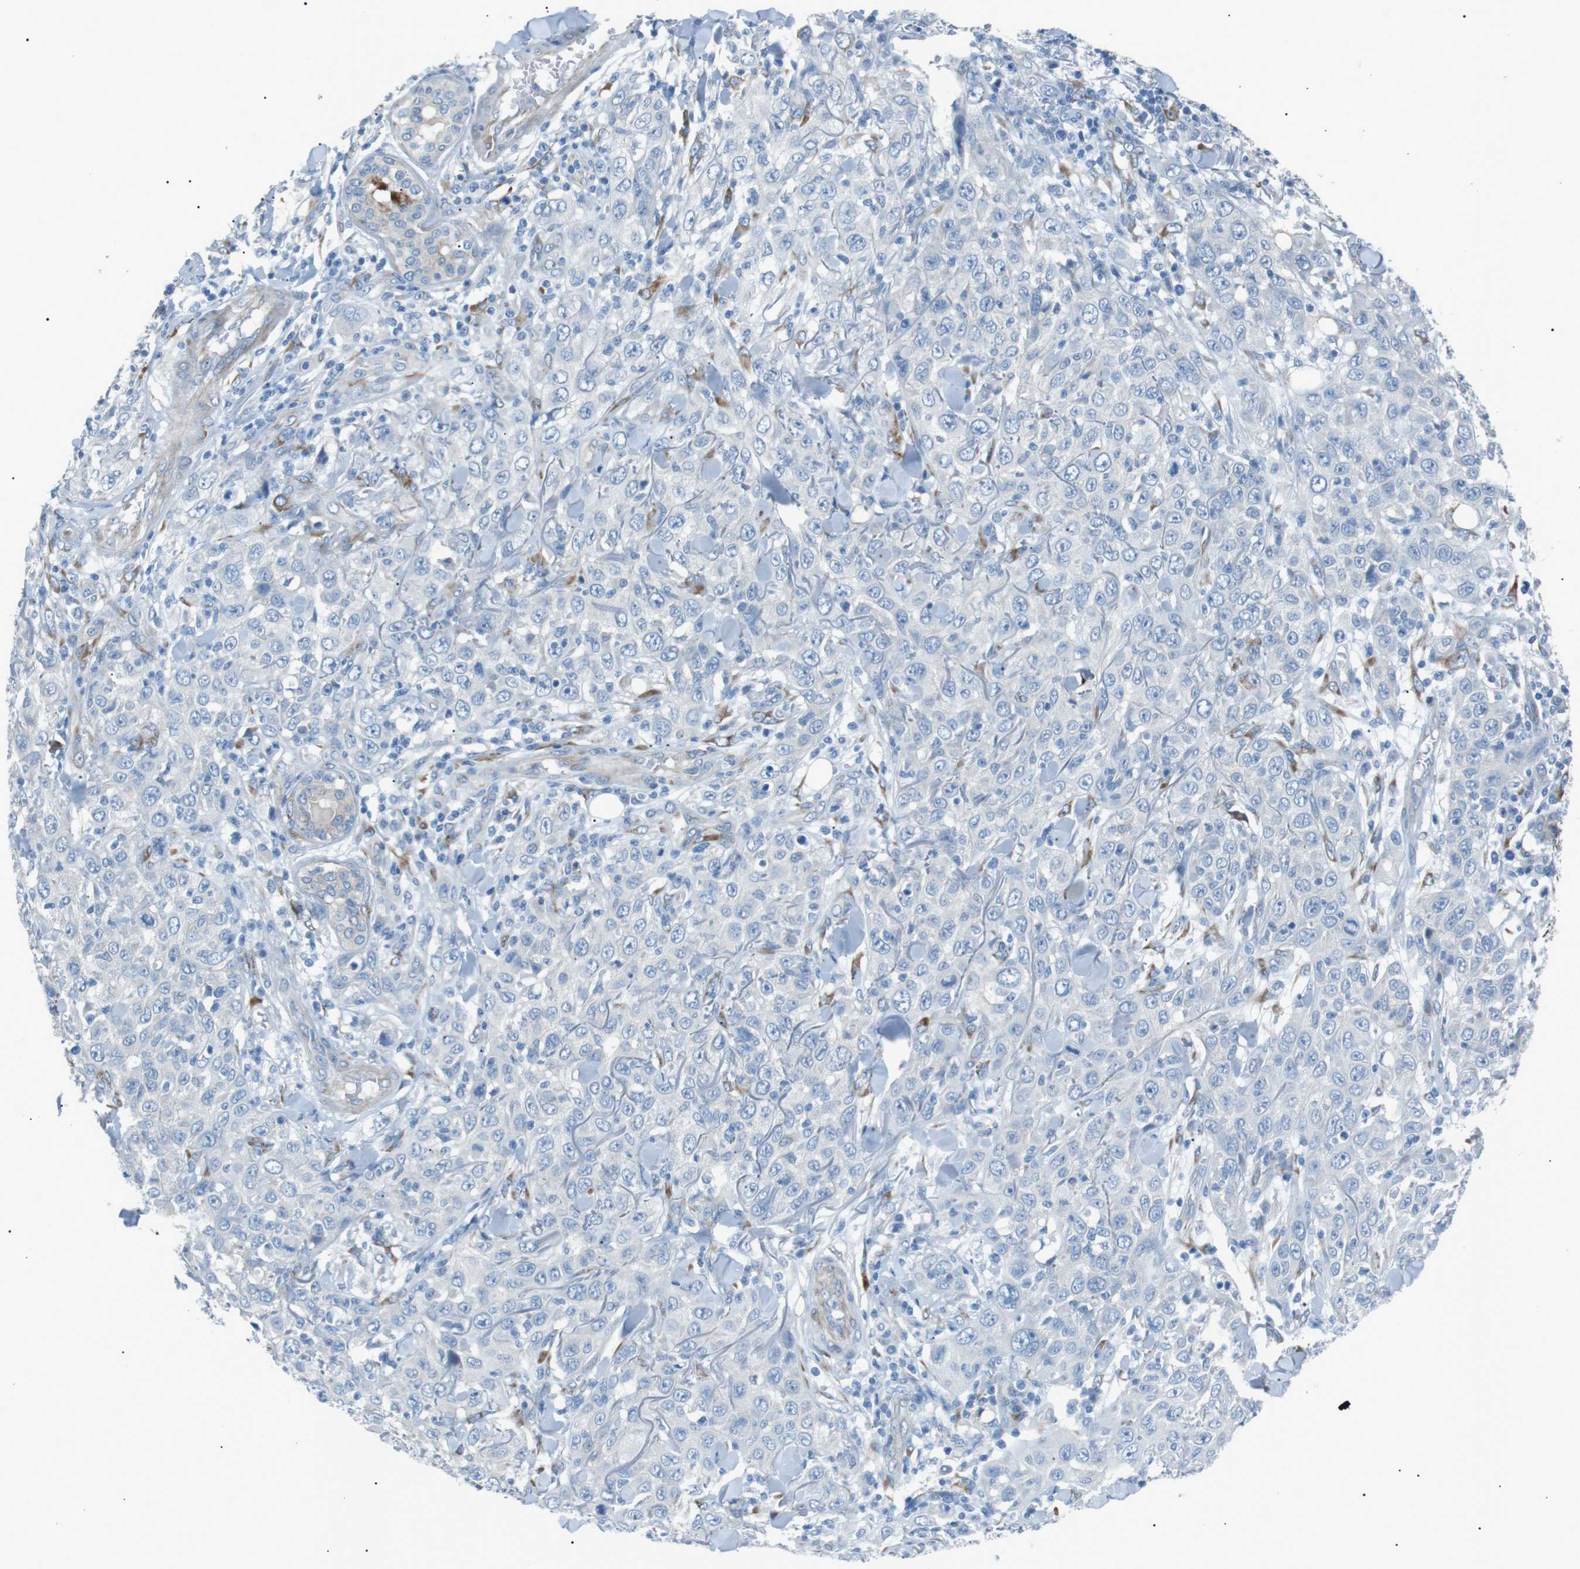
{"staining": {"intensity": "negative", "quantity": "none", "location": "none"}, "tissue": "skin cancer", "cell_type": "Tumor cells", "image_type": "cancer", "snomed": [{"axis": "morphology", "description": "Squamous cell carcinoma, NOS"}, {"axis": "topography", "description": "Skin"}], "caption": "Immunohistochemistry (IHC) histopathology image of neoplastic tissue: skin cancer stained with DAB (3,3'-diaminobenzidine) displays no significant protein expression in tumor cells.", "gene": "MTARC2", "patient": {"sex": "female", "age": 88}}